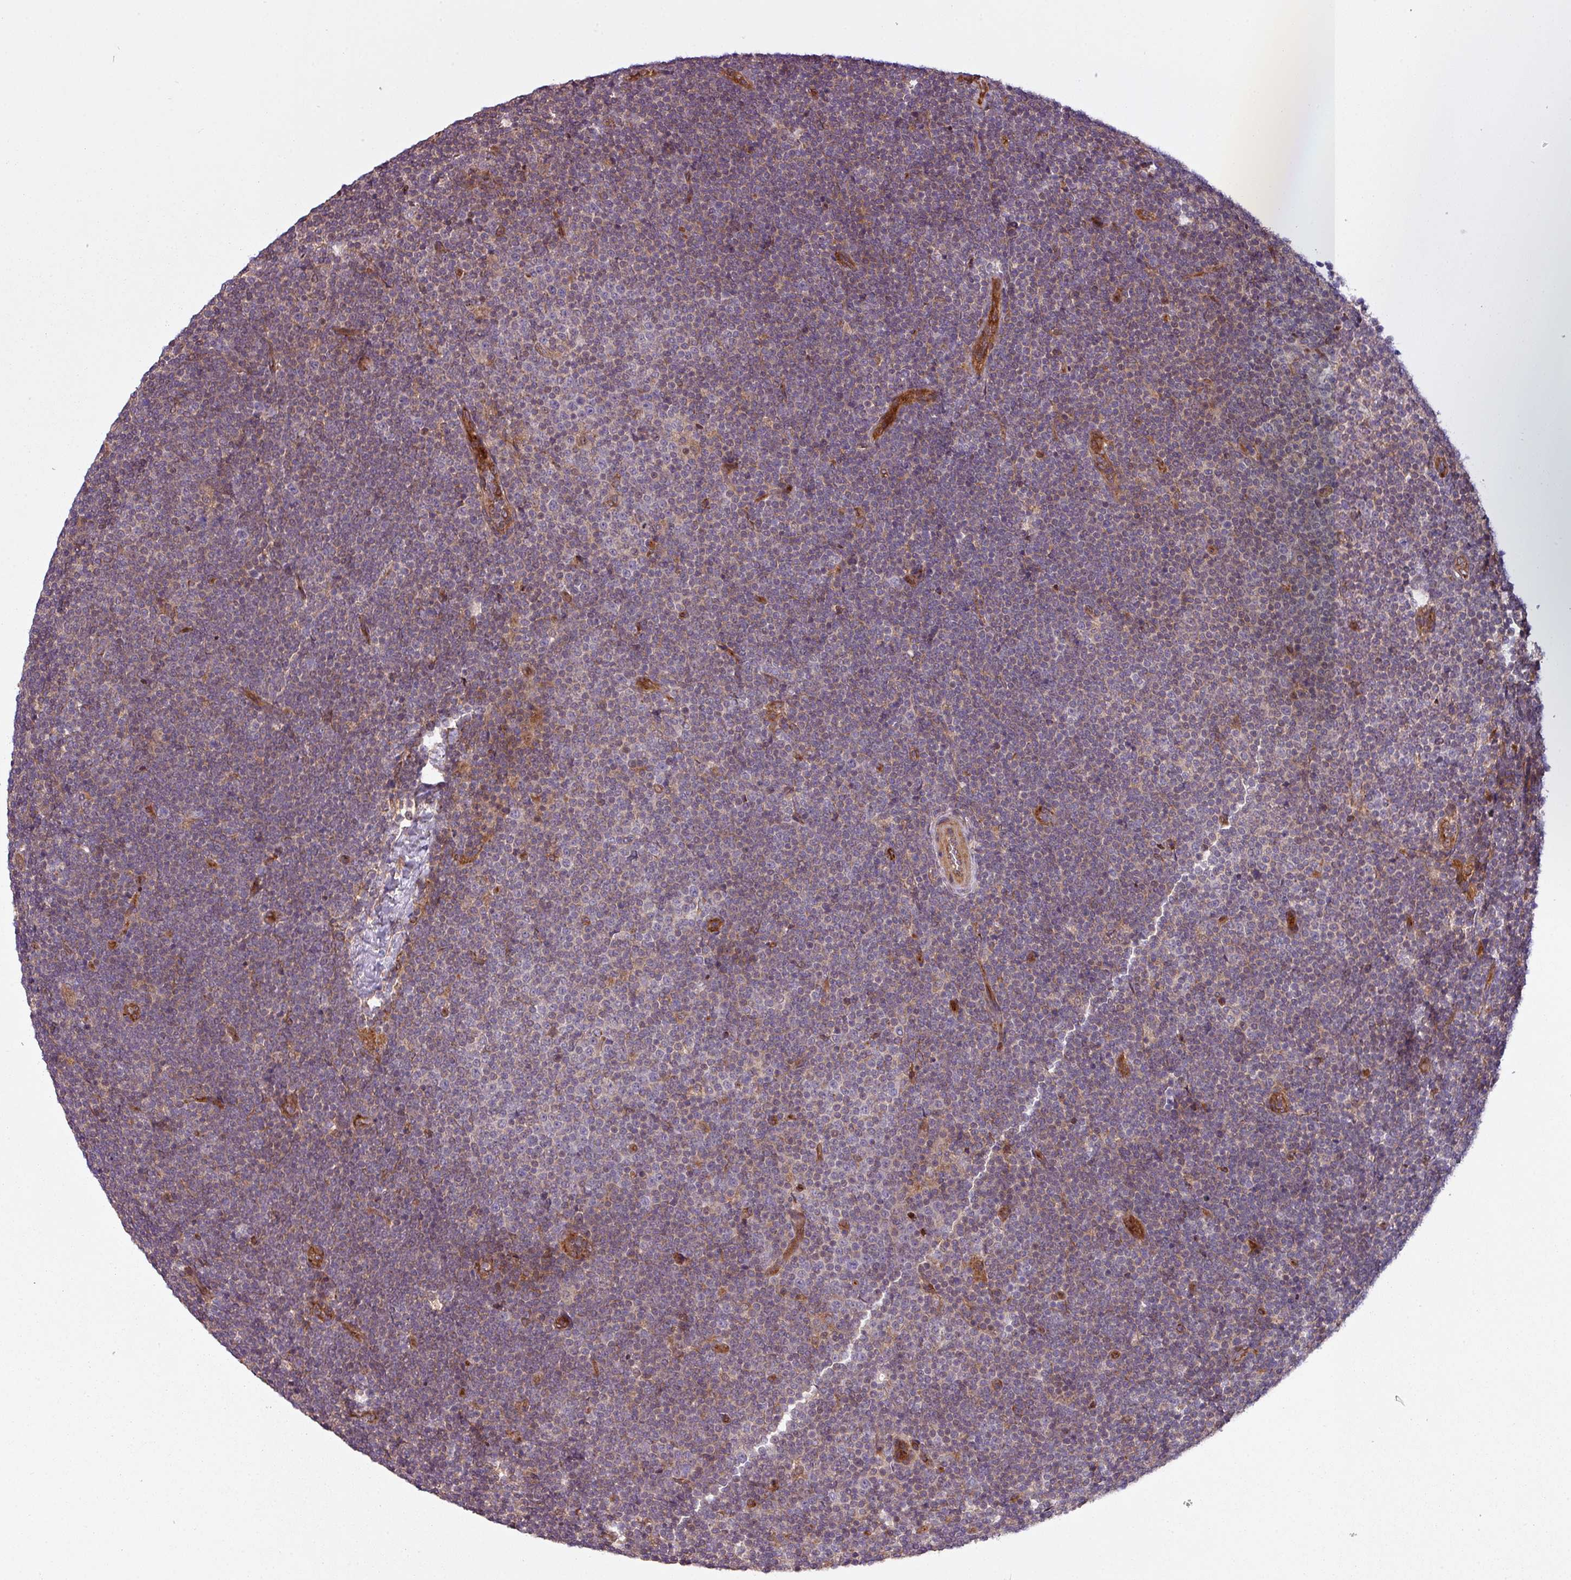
{"staining": {"intensity": "weak", "quantity": "<25%", "location": "cytoplasmic/membranous"}, "tissue": "lymphoma", "cell_type": "Tumor cells", "image_type": "cancer", "snomed": [{"axis": "morphology", "description": "Malignant lymphoma, non-Hodgkin's type, Low grade"}, {"axis": "topography", "description": "Lymph node"}], "caption": "Immunohistochemical staining of lymphoma reveals no significant expression in tumor cells.", "gene": "SNRNP25", "patient": {"sex": "male", "age": 48}}